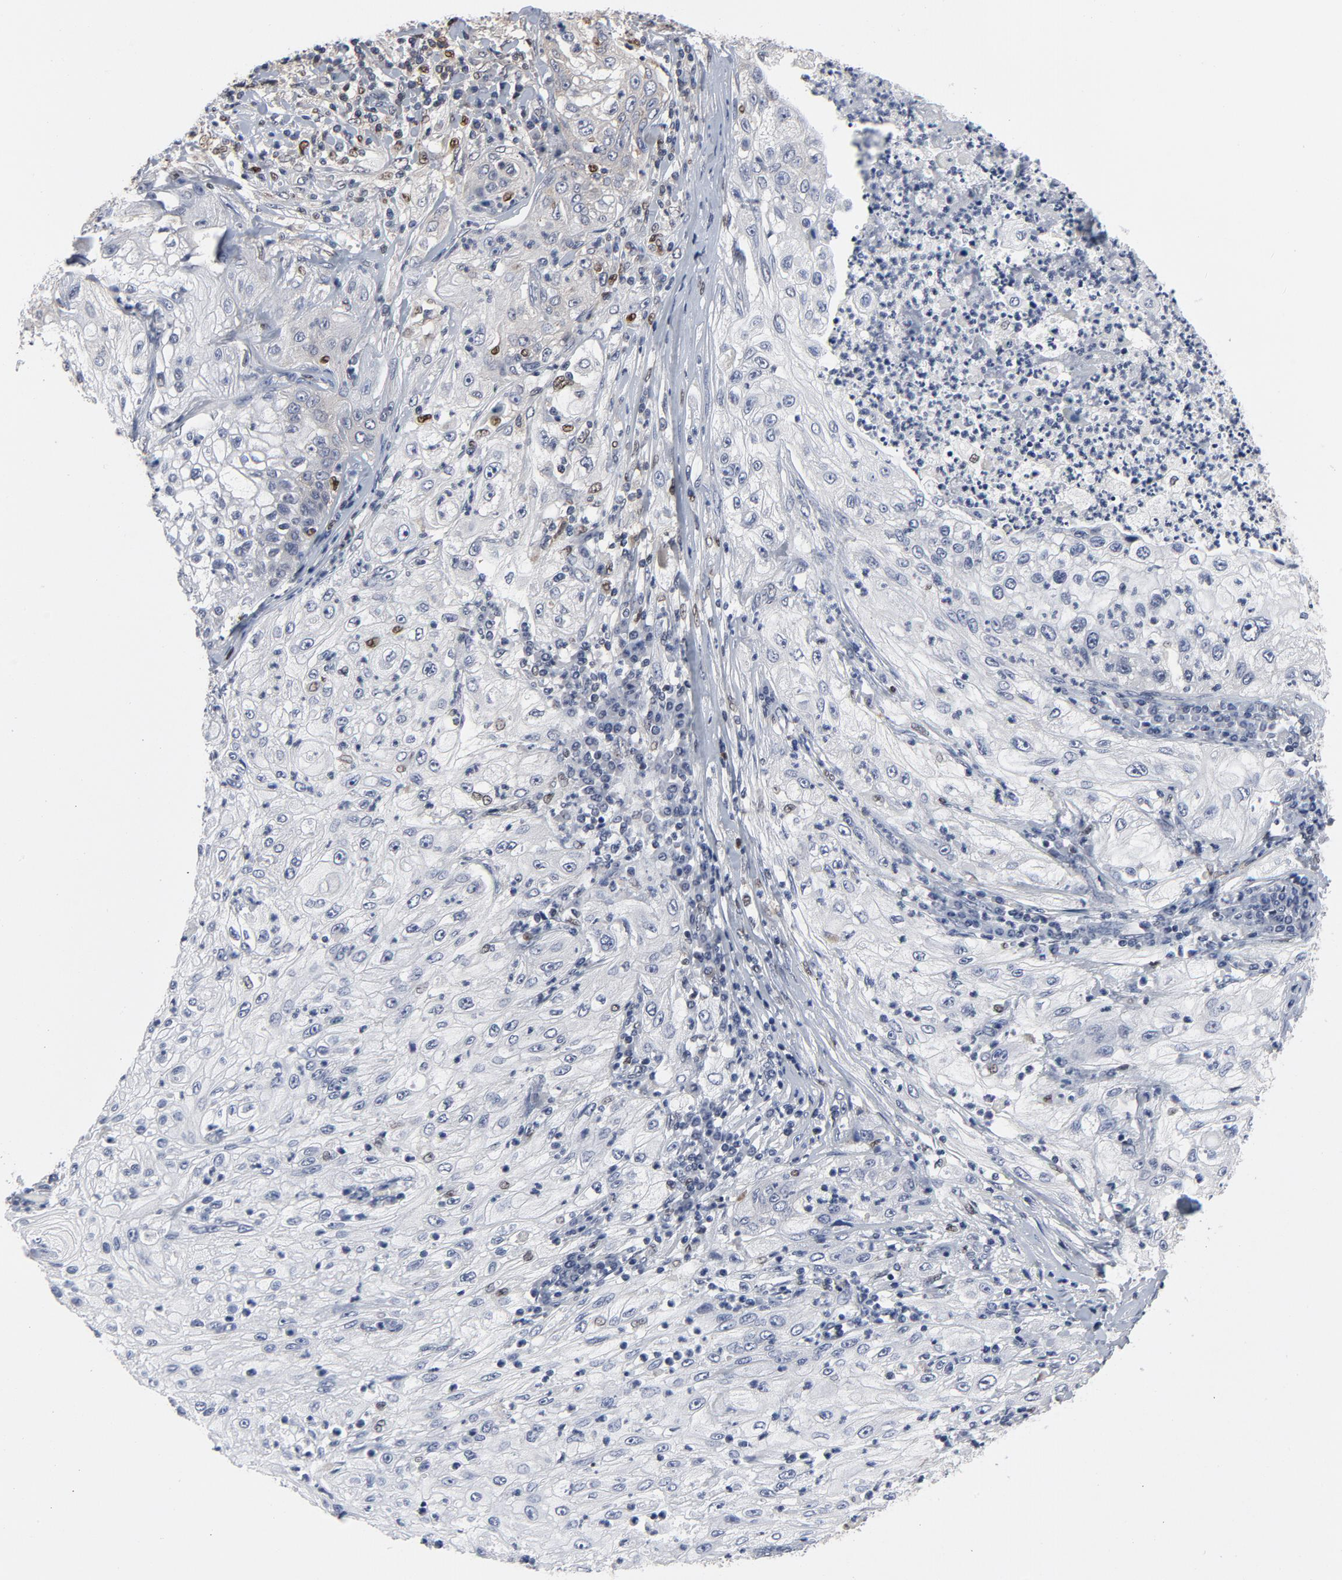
{"staining": {"intensity": "negative", "quantity": "none", "location": "none"}, "tissue": "lung cancer", "cell_type": "Tumor cells", "image_type": "cancer", "snomed": [{"axis": "morphology", "description": "Inflammation, NOS"}, {"axis": "morphology", "description": "Squamous cell carcinoma, NOS"}, {"axis": "topography", "description": "Lymph node"}, {"axis": "topography", "description": "Soft tissue"}, {"axis": "topography", "description": "Lung"}], "caption": "The image displays no staining of tumor cells in squamous cell carcinoma (lung). Nuclei are stained in blue.", "gene": "NFKB1", "patient": {"sex": "male", "age": 66}}